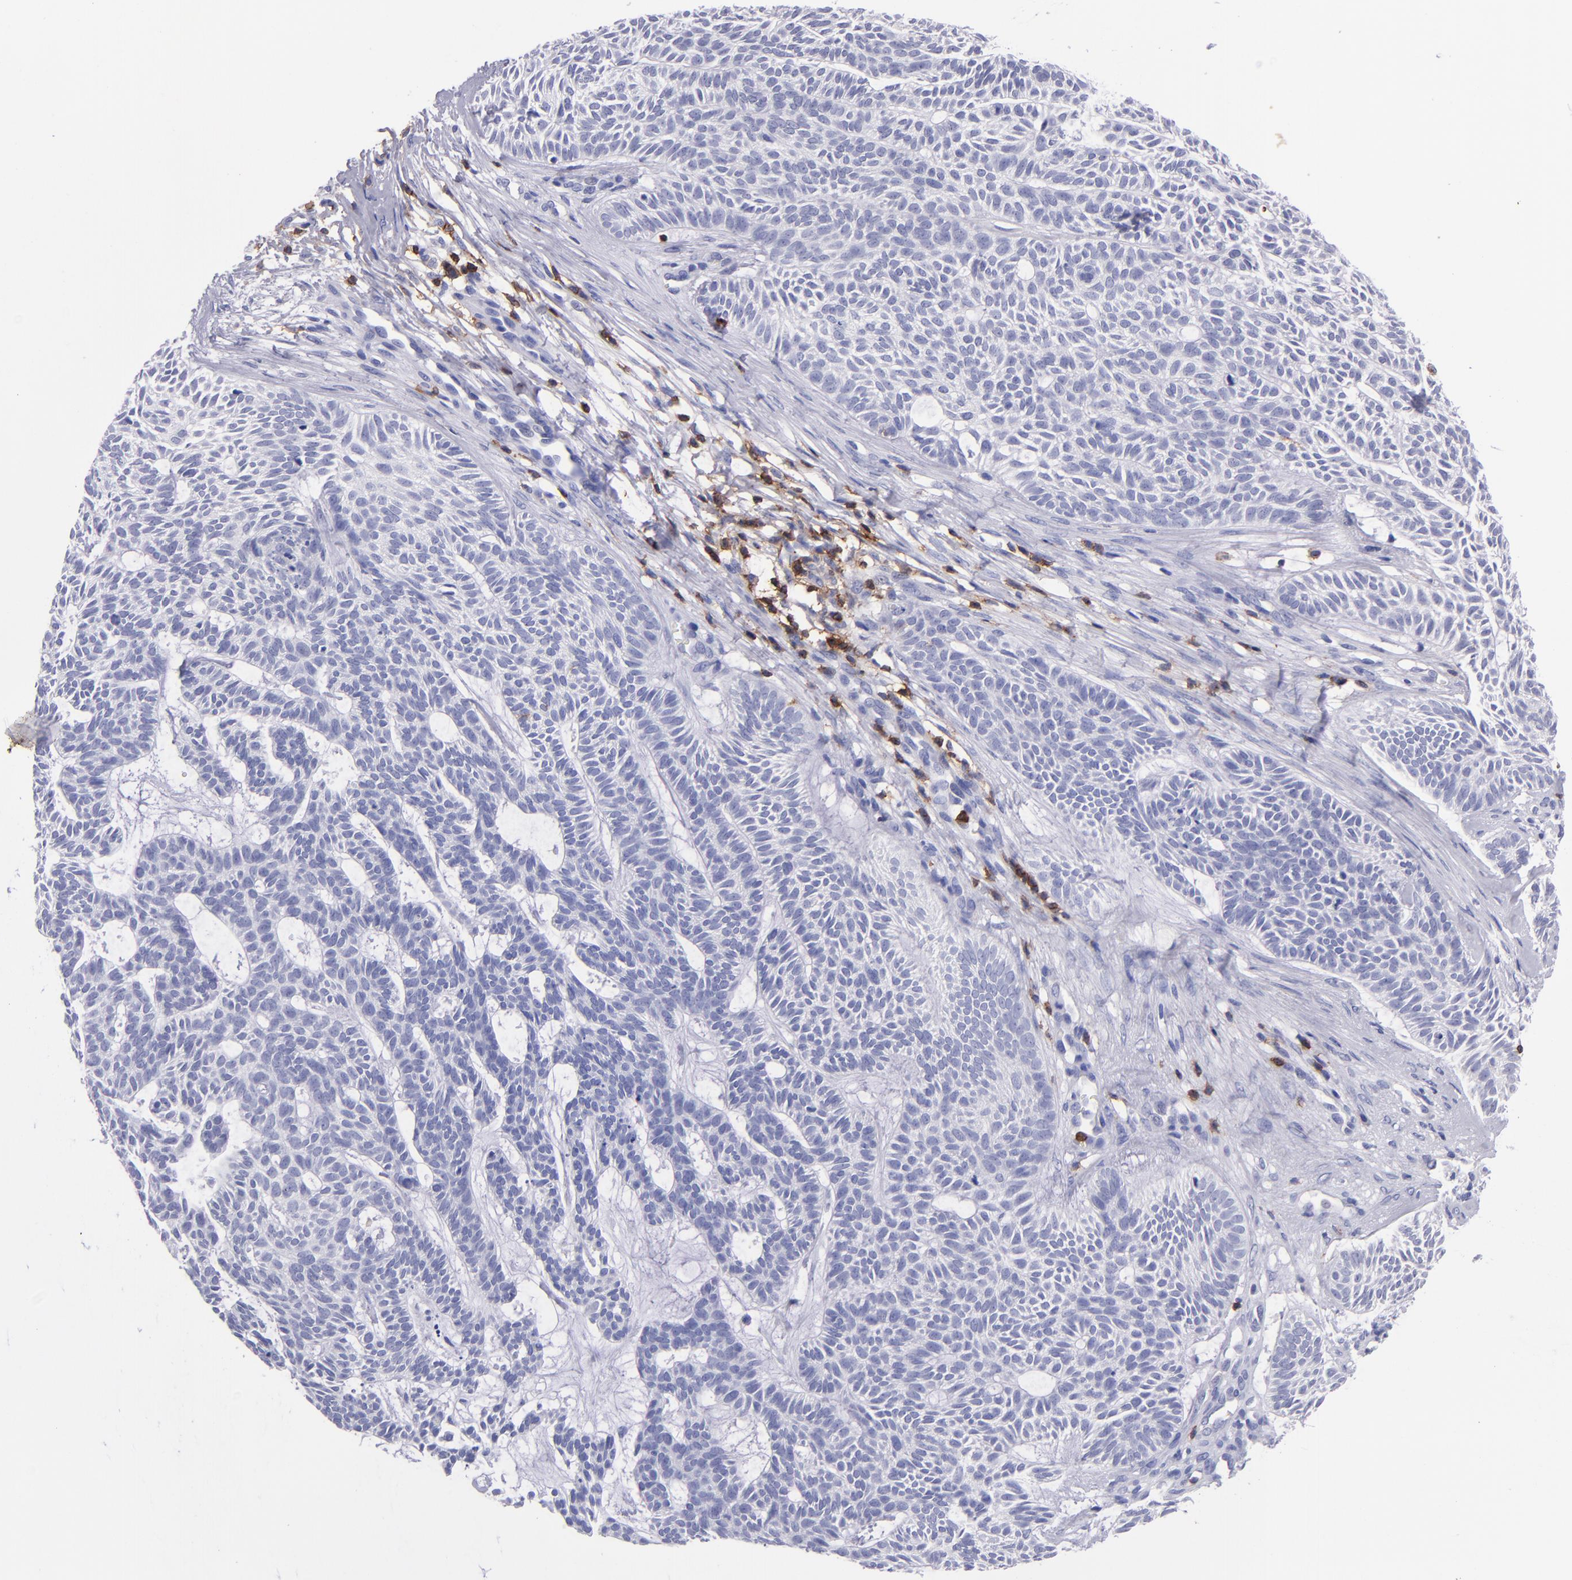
{"staining": {"intensity": "negative", "quantity": "none", "location": "none"}, "tissue": "skin cancer", "cell_type": "Tumor cells", "image_type": "cancer", "snomed": [{"axis": "morphology", "description": "Basal cell carcinoma"}, {"axis": "topography", "description": "Skin"}], "caption": "The micrograph shows no significant expression in tumor cells of basal cell carcinoma (skin).", "gene": "ICAM3", "patient": {"sex": "male", "age": 75}}